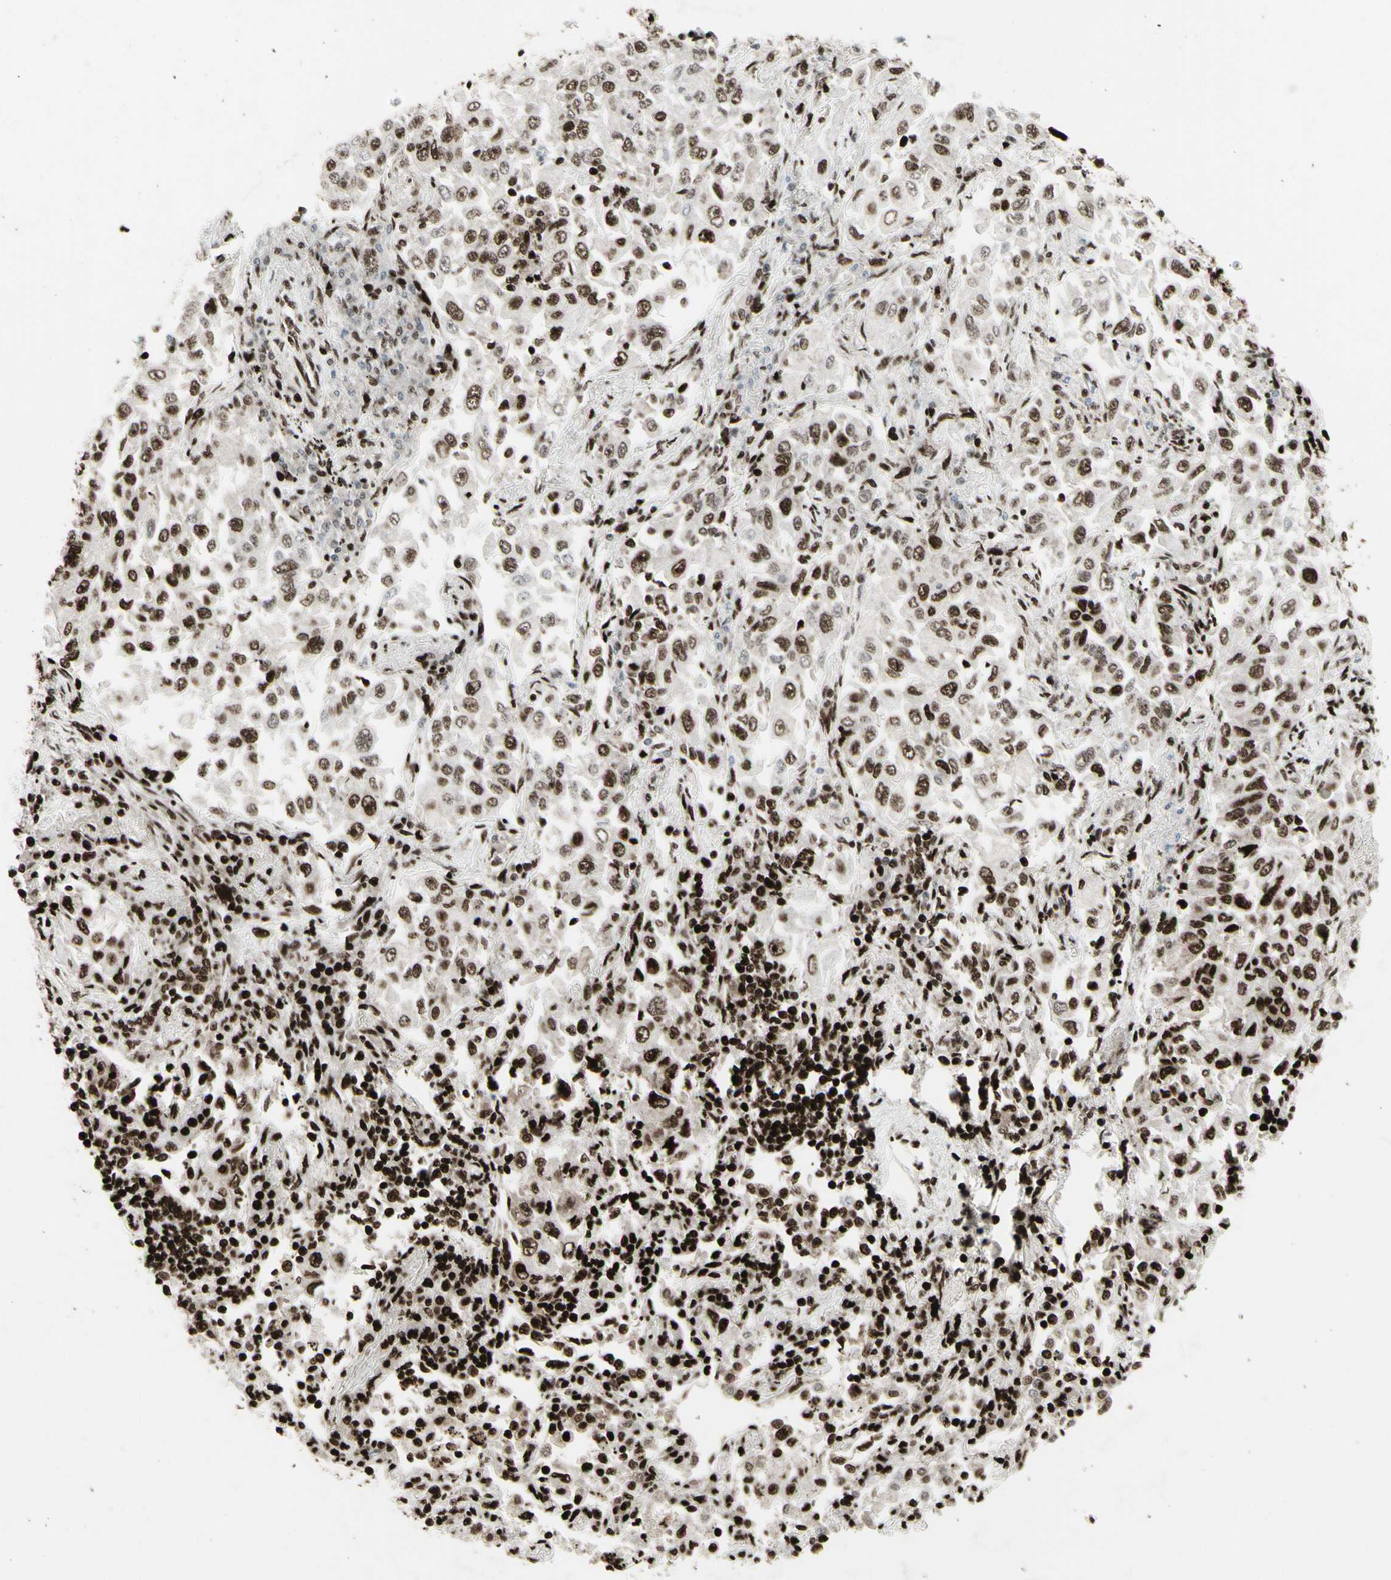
{"staining": {"intensity": "strong", "quantity": ">75%", "location": "cytoplasmic/membranous,nuclear"}, "tissue": "lung cancer", "cell_type": "Tumor cells", "image_type": "cancer", "snomed": [{"axis": "morphology", "description": "Adenocarcinoma, NOS"}, {"axis": "topography", "description": "Lung"}], "caption": "The photomicrograph reveals immunohistochemical staining of adenocarcinoma (lung). There is strong cytoplasmic/membranous and nuclear expression is present in about >75% of tumor cells. (IHC, brightfield microscopy, high magnification).", "gene": "U2AF2", "patient": {"sex": "male", "age": 84}}